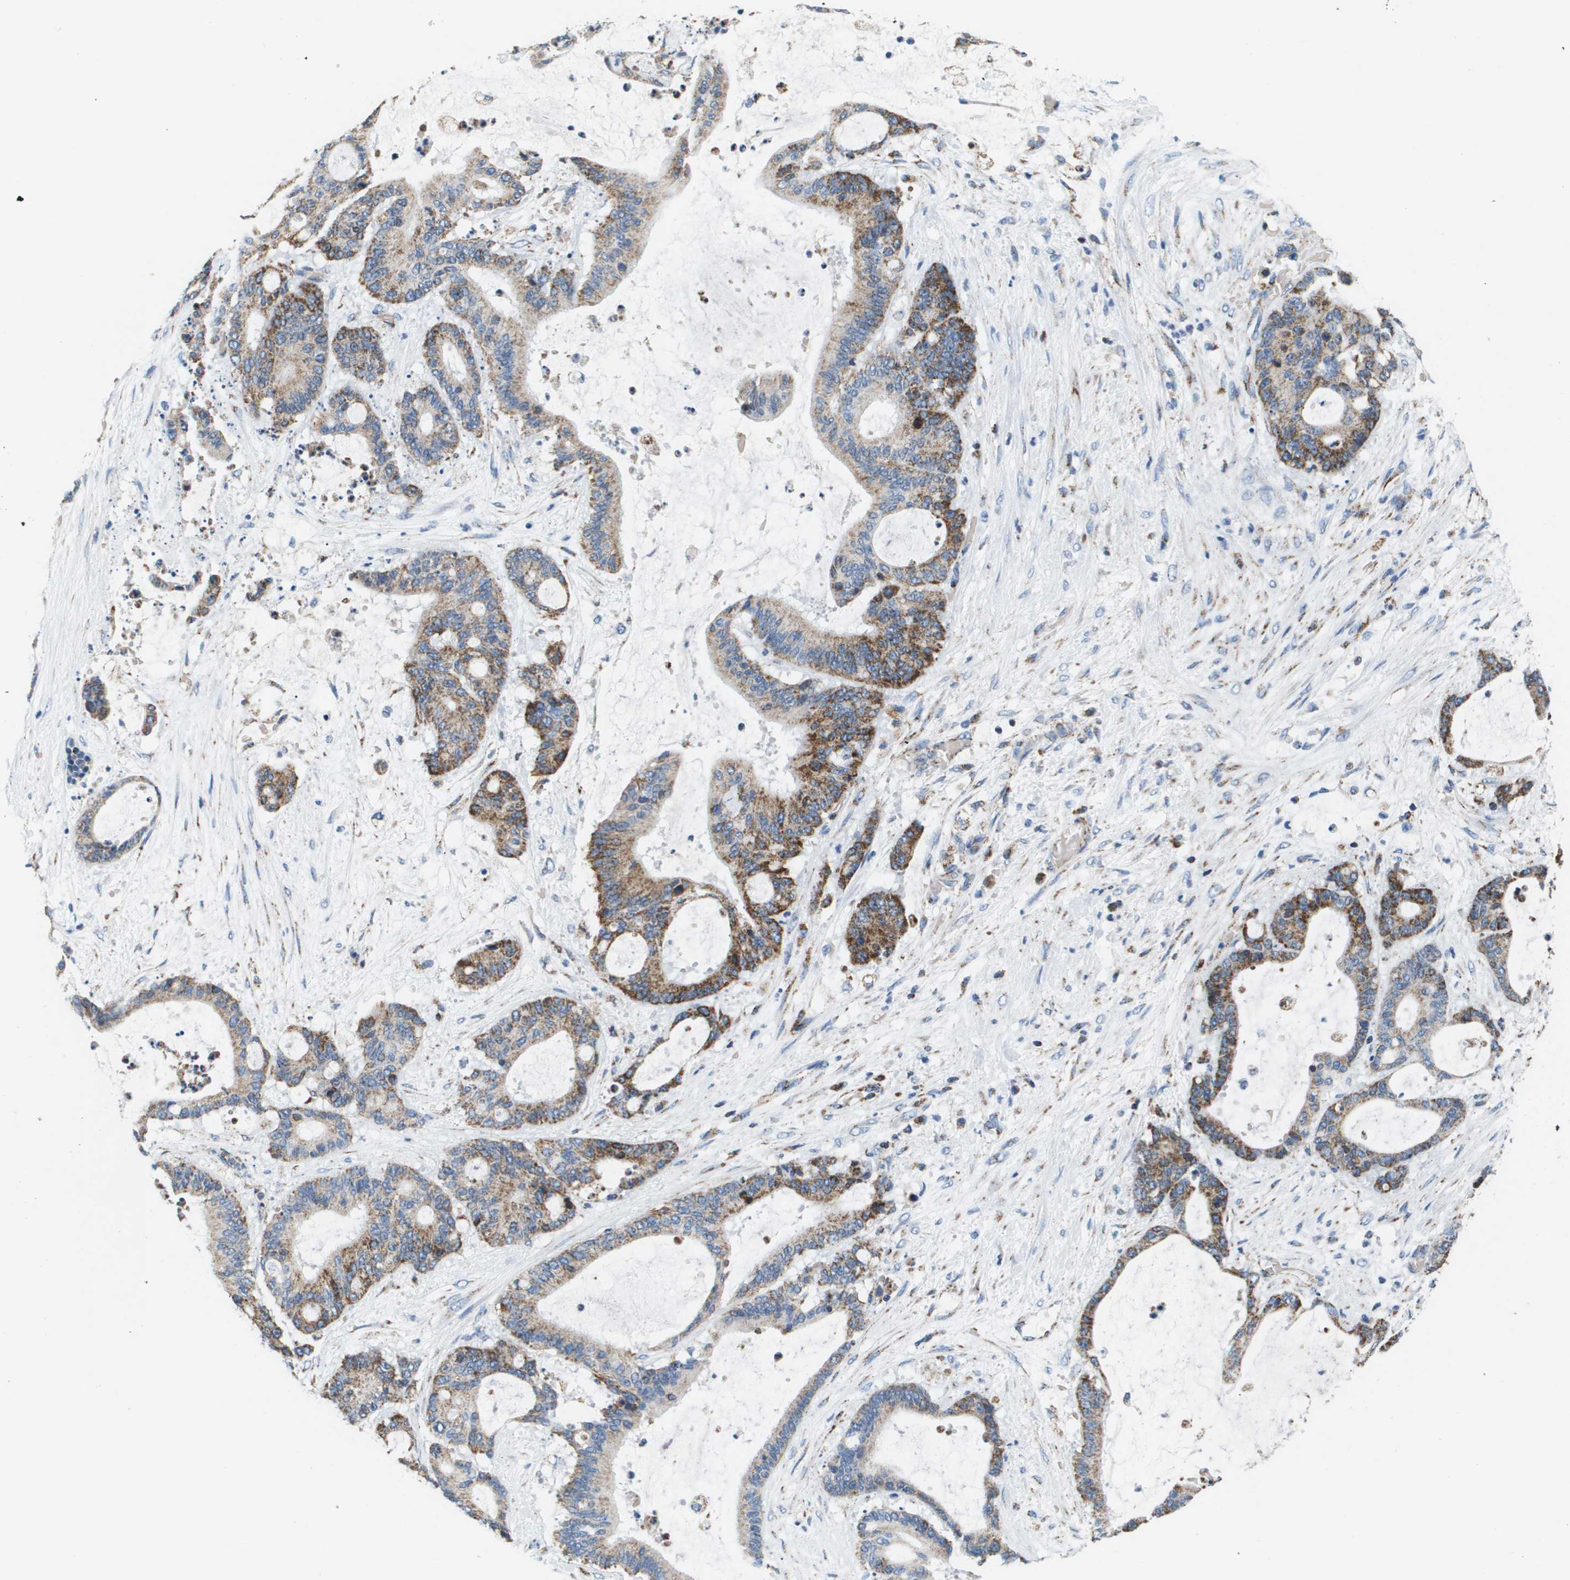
{"staining": {"intensity": "moderate", "quantity": ">75%", "location": "cytoplasmic/membranous"}, "tissue": "liver cancer", "cell_type": "Tumor cells", "image_type": "cancer", "snomed": [{"axis": "morphology", "description": "Cholangiocarcinoma"}, {"axis": "topography", "description": "Liver"}], "caption": "Liver cholangiocarcinoma tissue displays moderate cytoplasmic/membranous staining in approximately >75% of tumor cells", "gene": "ATP5F1B", "patient": {"sex": "female", "age": 73}}